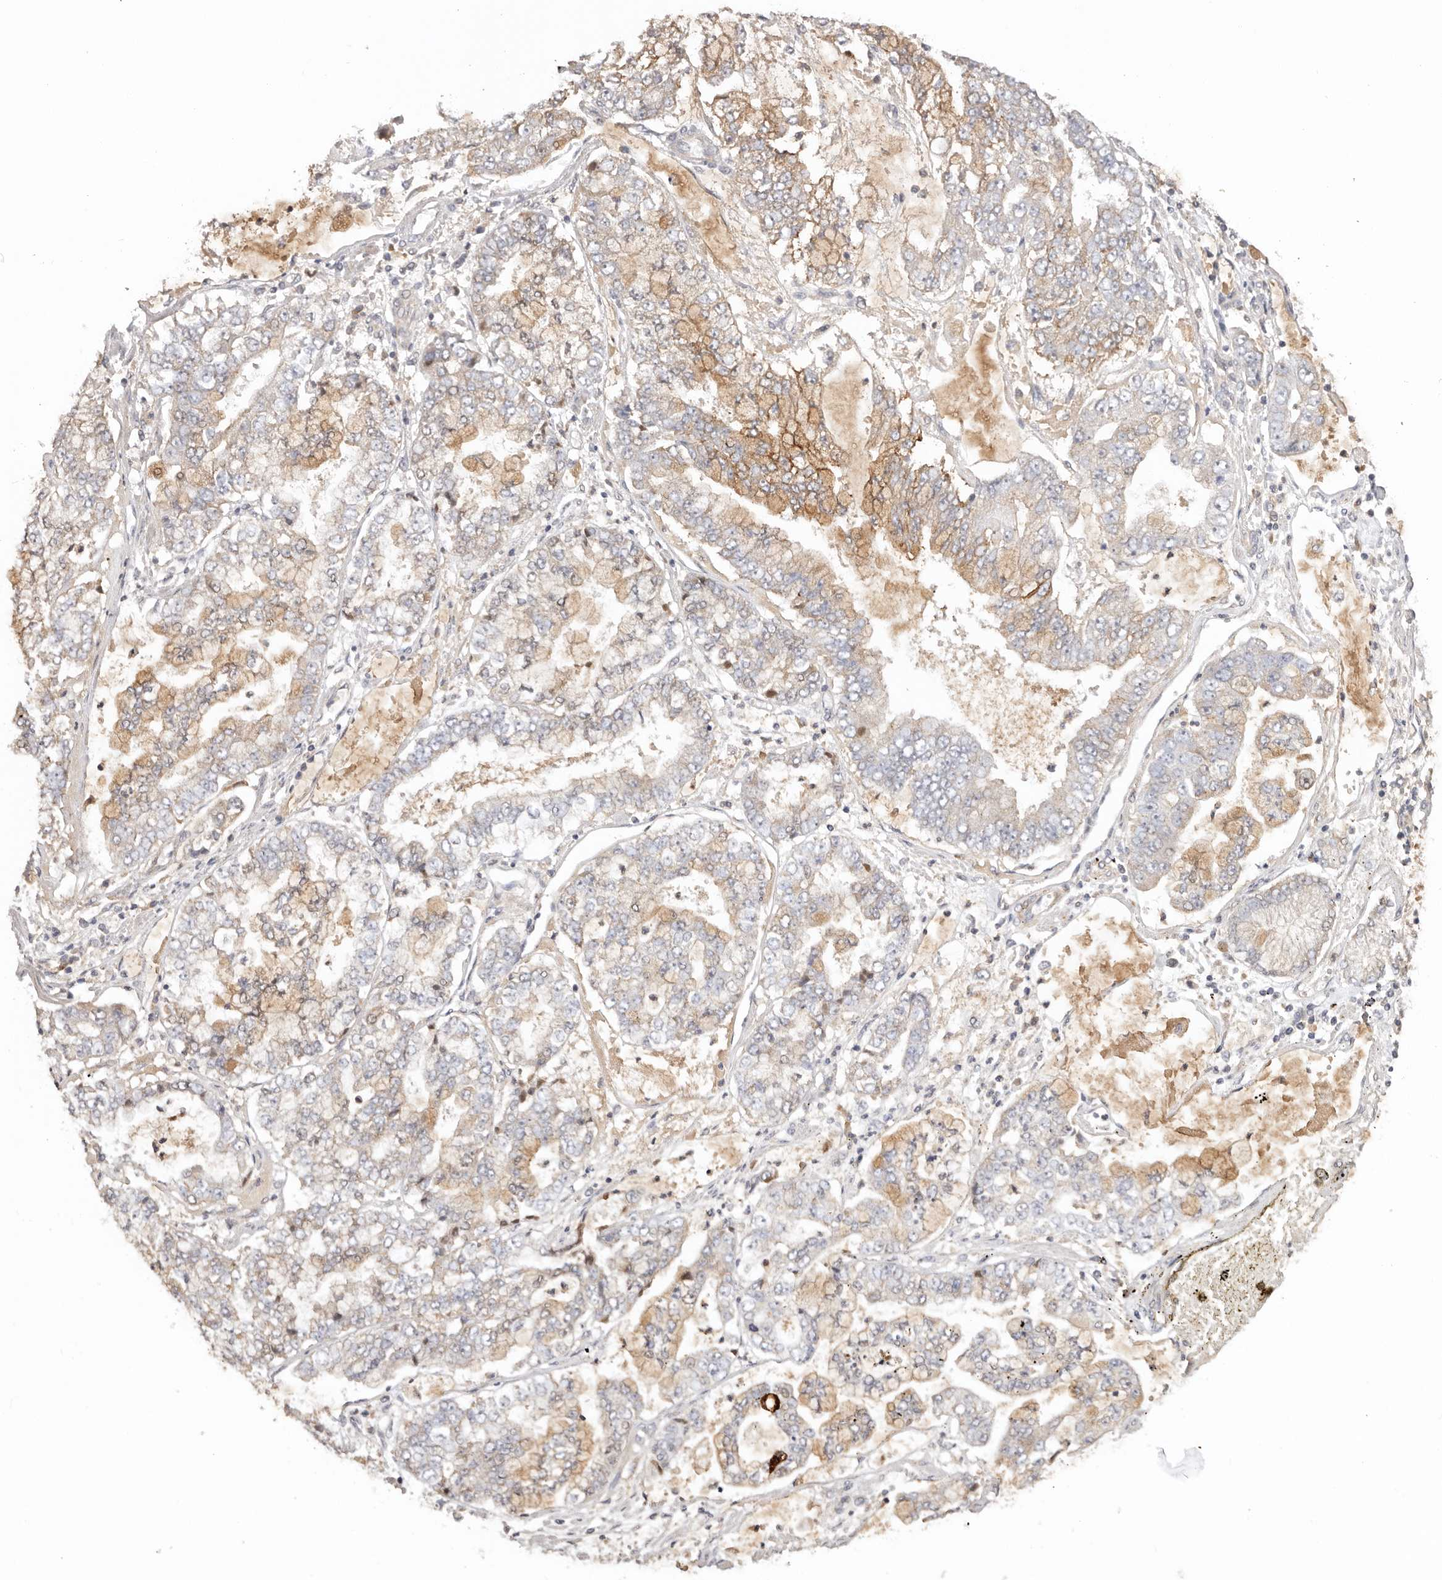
{"staining": {"intensity": "moderate", "quantity": "<25%", "location": "cytoplasmic/membranous"}, "tissue": "stomach cancer", "cell_type": "Tumor cells", "image_type": "cancer", "snomed": [{"axis": "morphology", "description": "Adenocarcinoma, NOS"}, {"axis": "topography", "description": "Stomach"}], "caption": "Protein staining of stomach adenocarcinoma tissue displays moderate cytoplasmic/membranous positivity in about <25% of tumor cells.", "gene": "PKIB", "patient": {"sex": "male", "age": 76}}